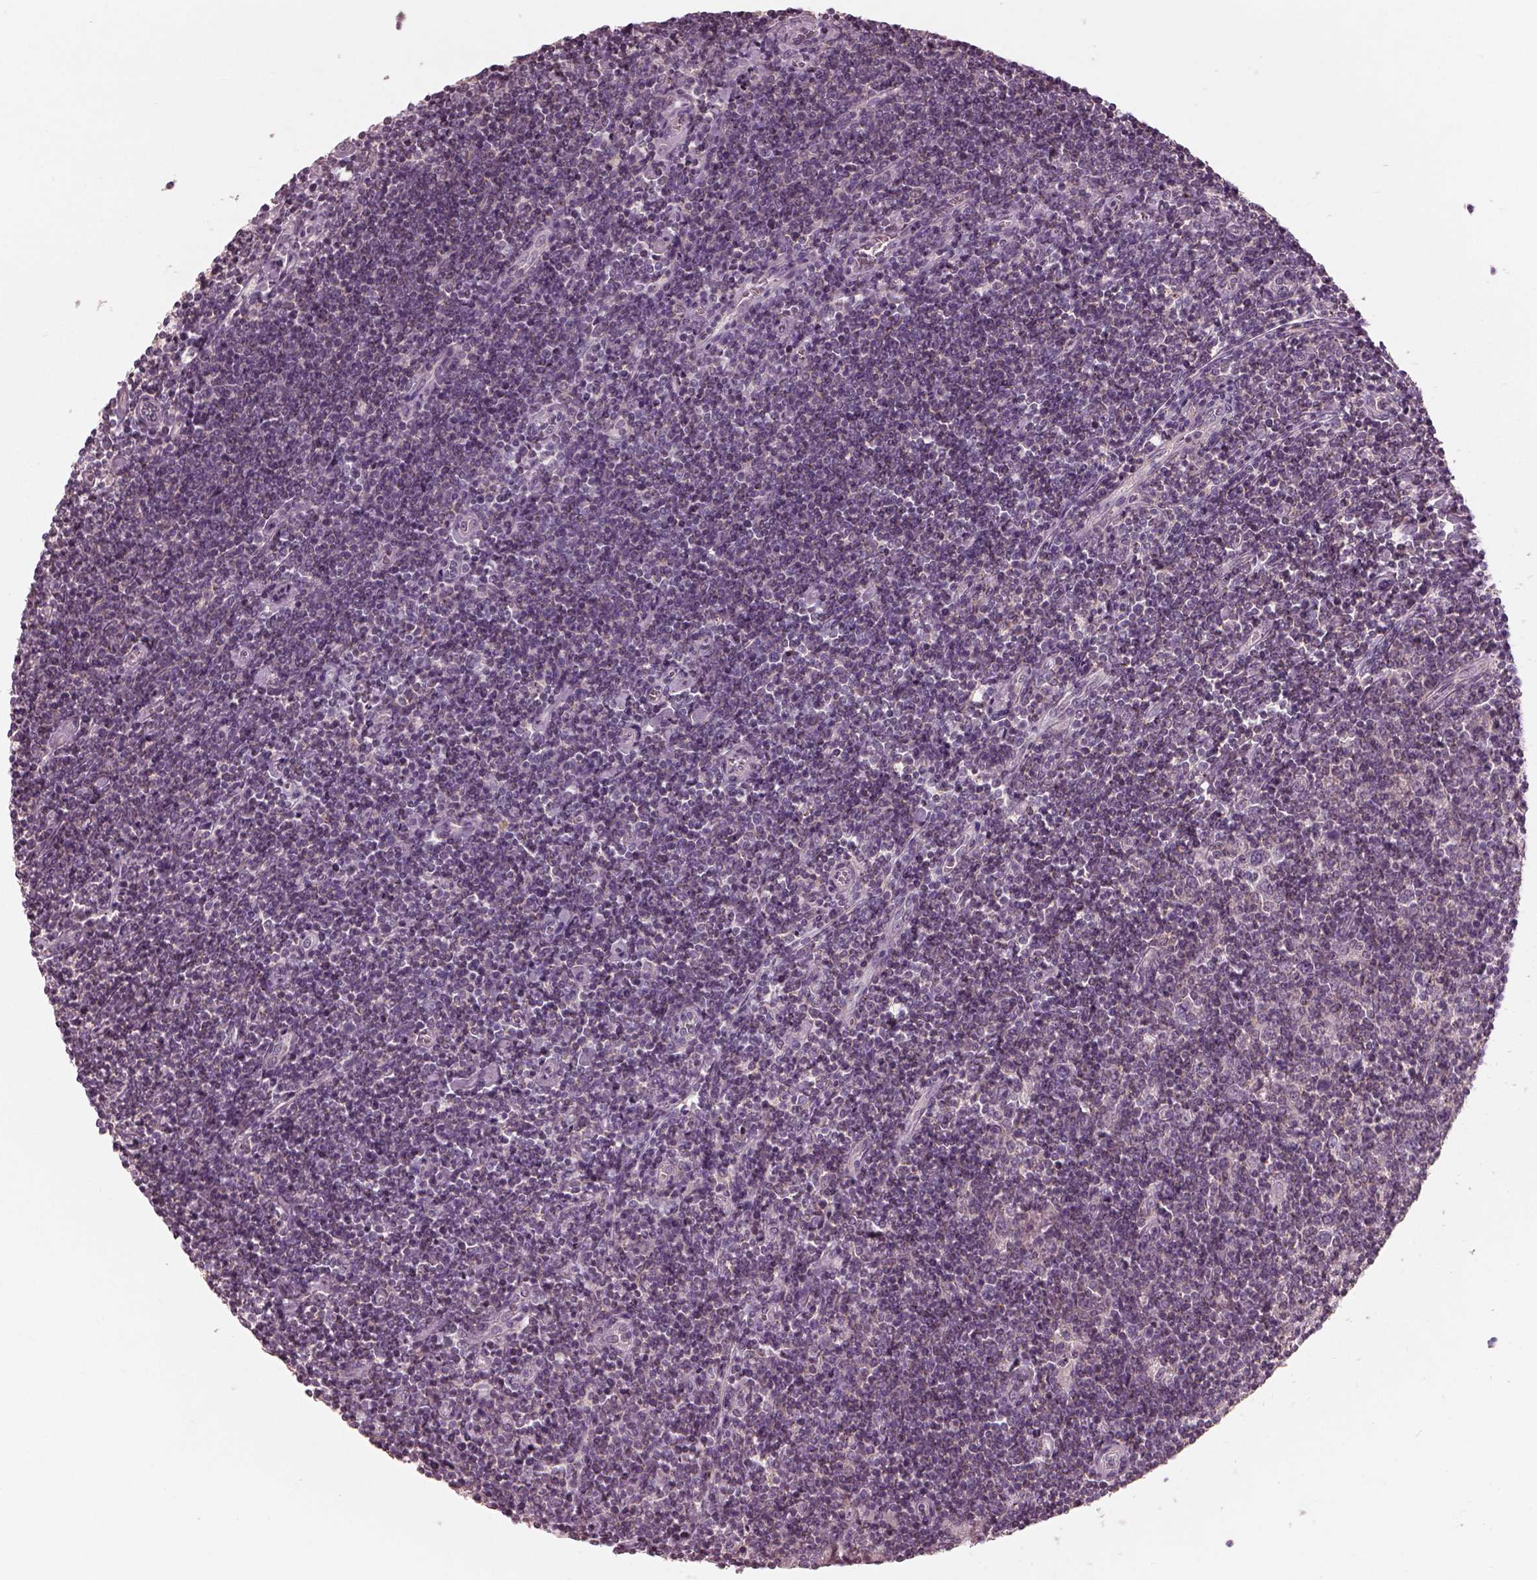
{"staining": {"intensity": "negative", "quantity": "none", "location": "none"}, "tissue": "lymphoma", "cell_type": "Tumor cells", "image_type": "cancer", "snomed": [{"axis": "morphology", "description": "Hodgkin's disease, NOS"}, {"axis": "topography", "description": "Lymph node"}], "caption": "Tumor cells are negative for brown protein staining in lymphoma.", "gene": "PRKACG", "patient": {"sex": "male", "age": 40}}